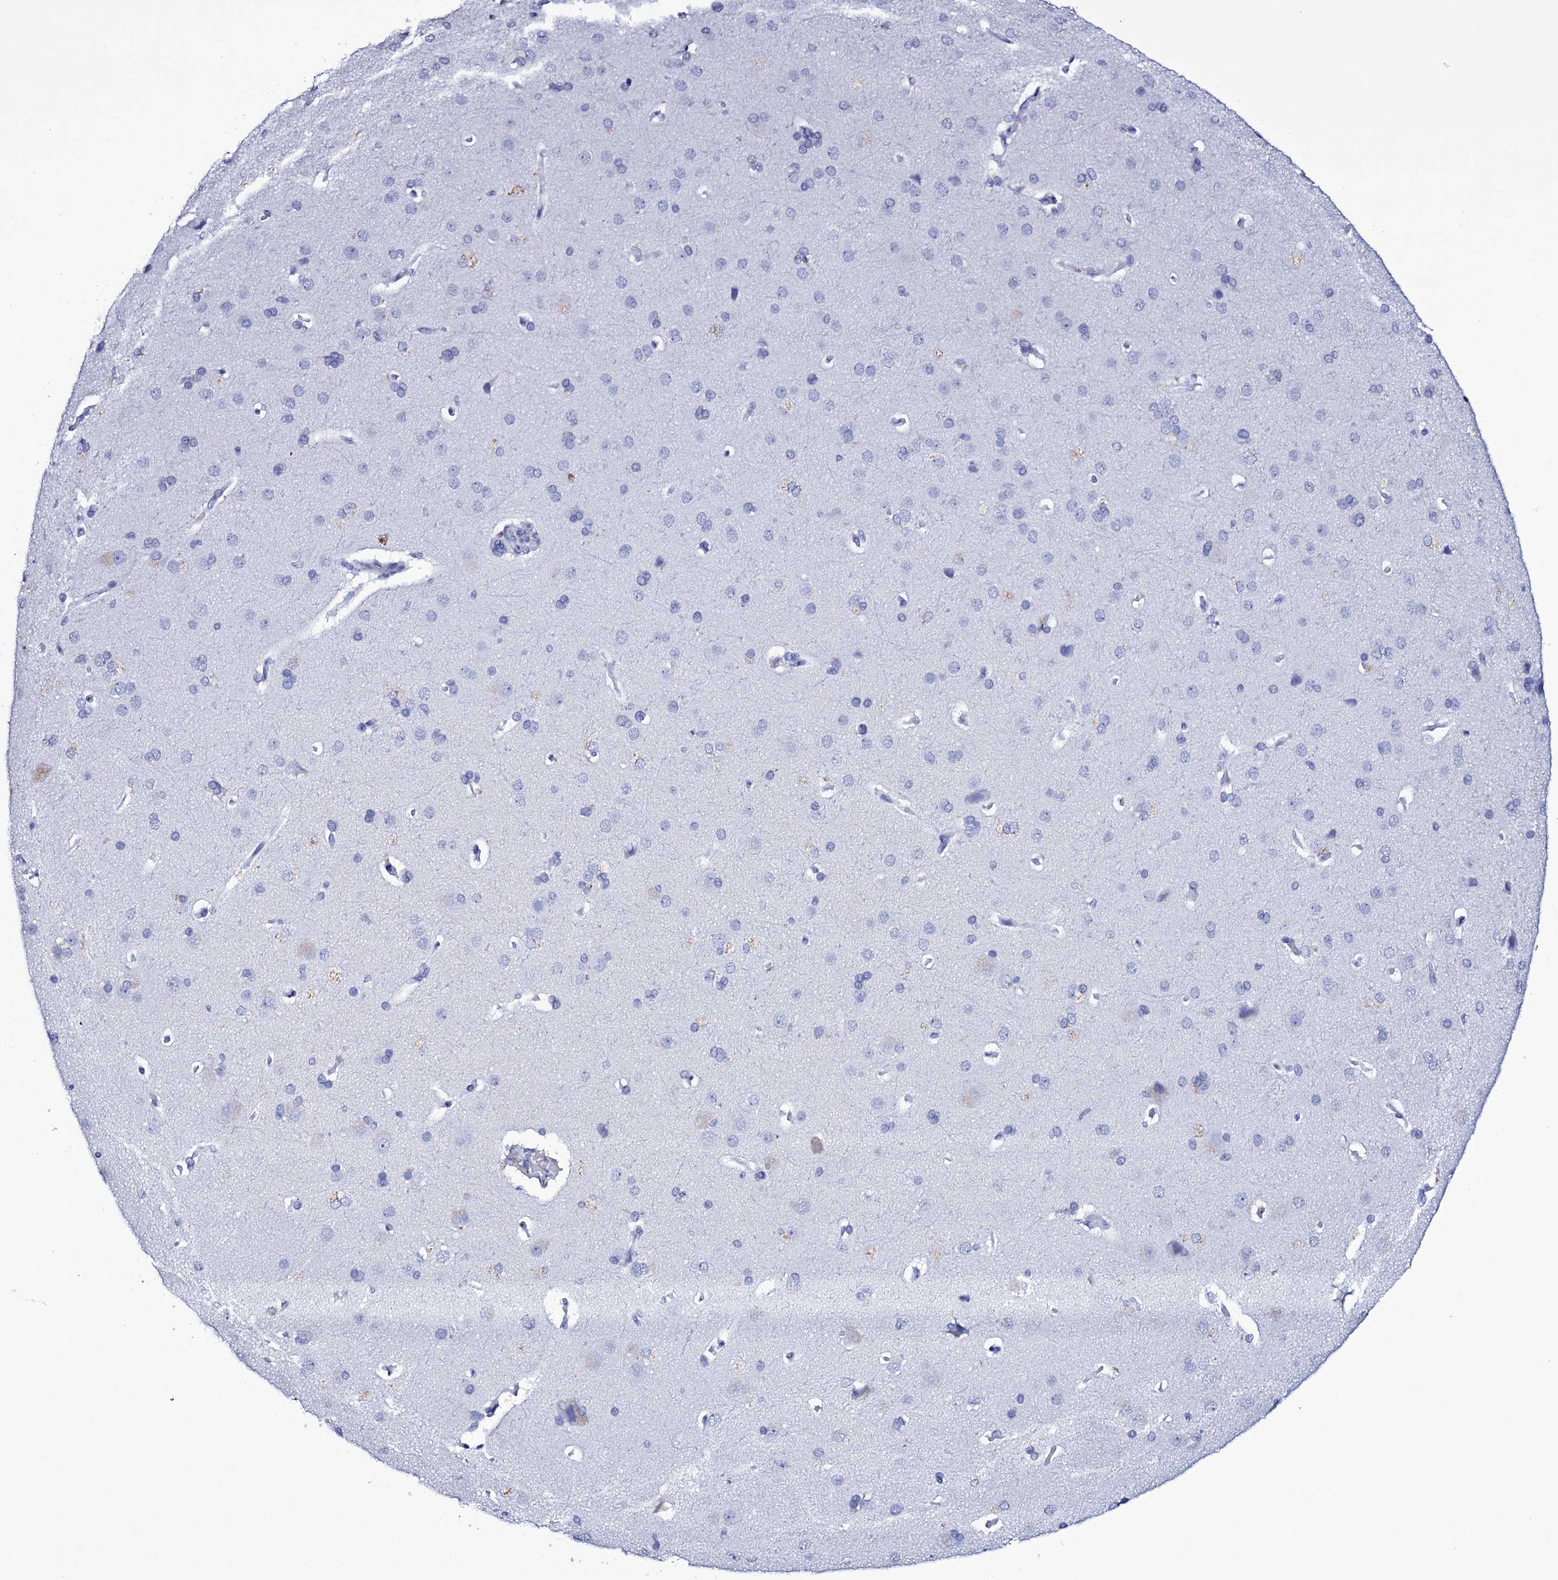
{"staining": {"intensity": "negative", "quantity": "none", "location": "none"}, "tissue": "cerebral cortex", "cell_type": "Endothelial cells", "image_type": "normal", "snomed": [{"axis": "morphology", "description": "Normal tissue, NOS"}, {"axis": "topography", "description": "Cerebral cortex"}], "caption": "IHC of benign cerebral cortex shows no expression in endothelial cells.", "gene": "ITPRID2", "patient": {"sex": "male", "age": 62}}